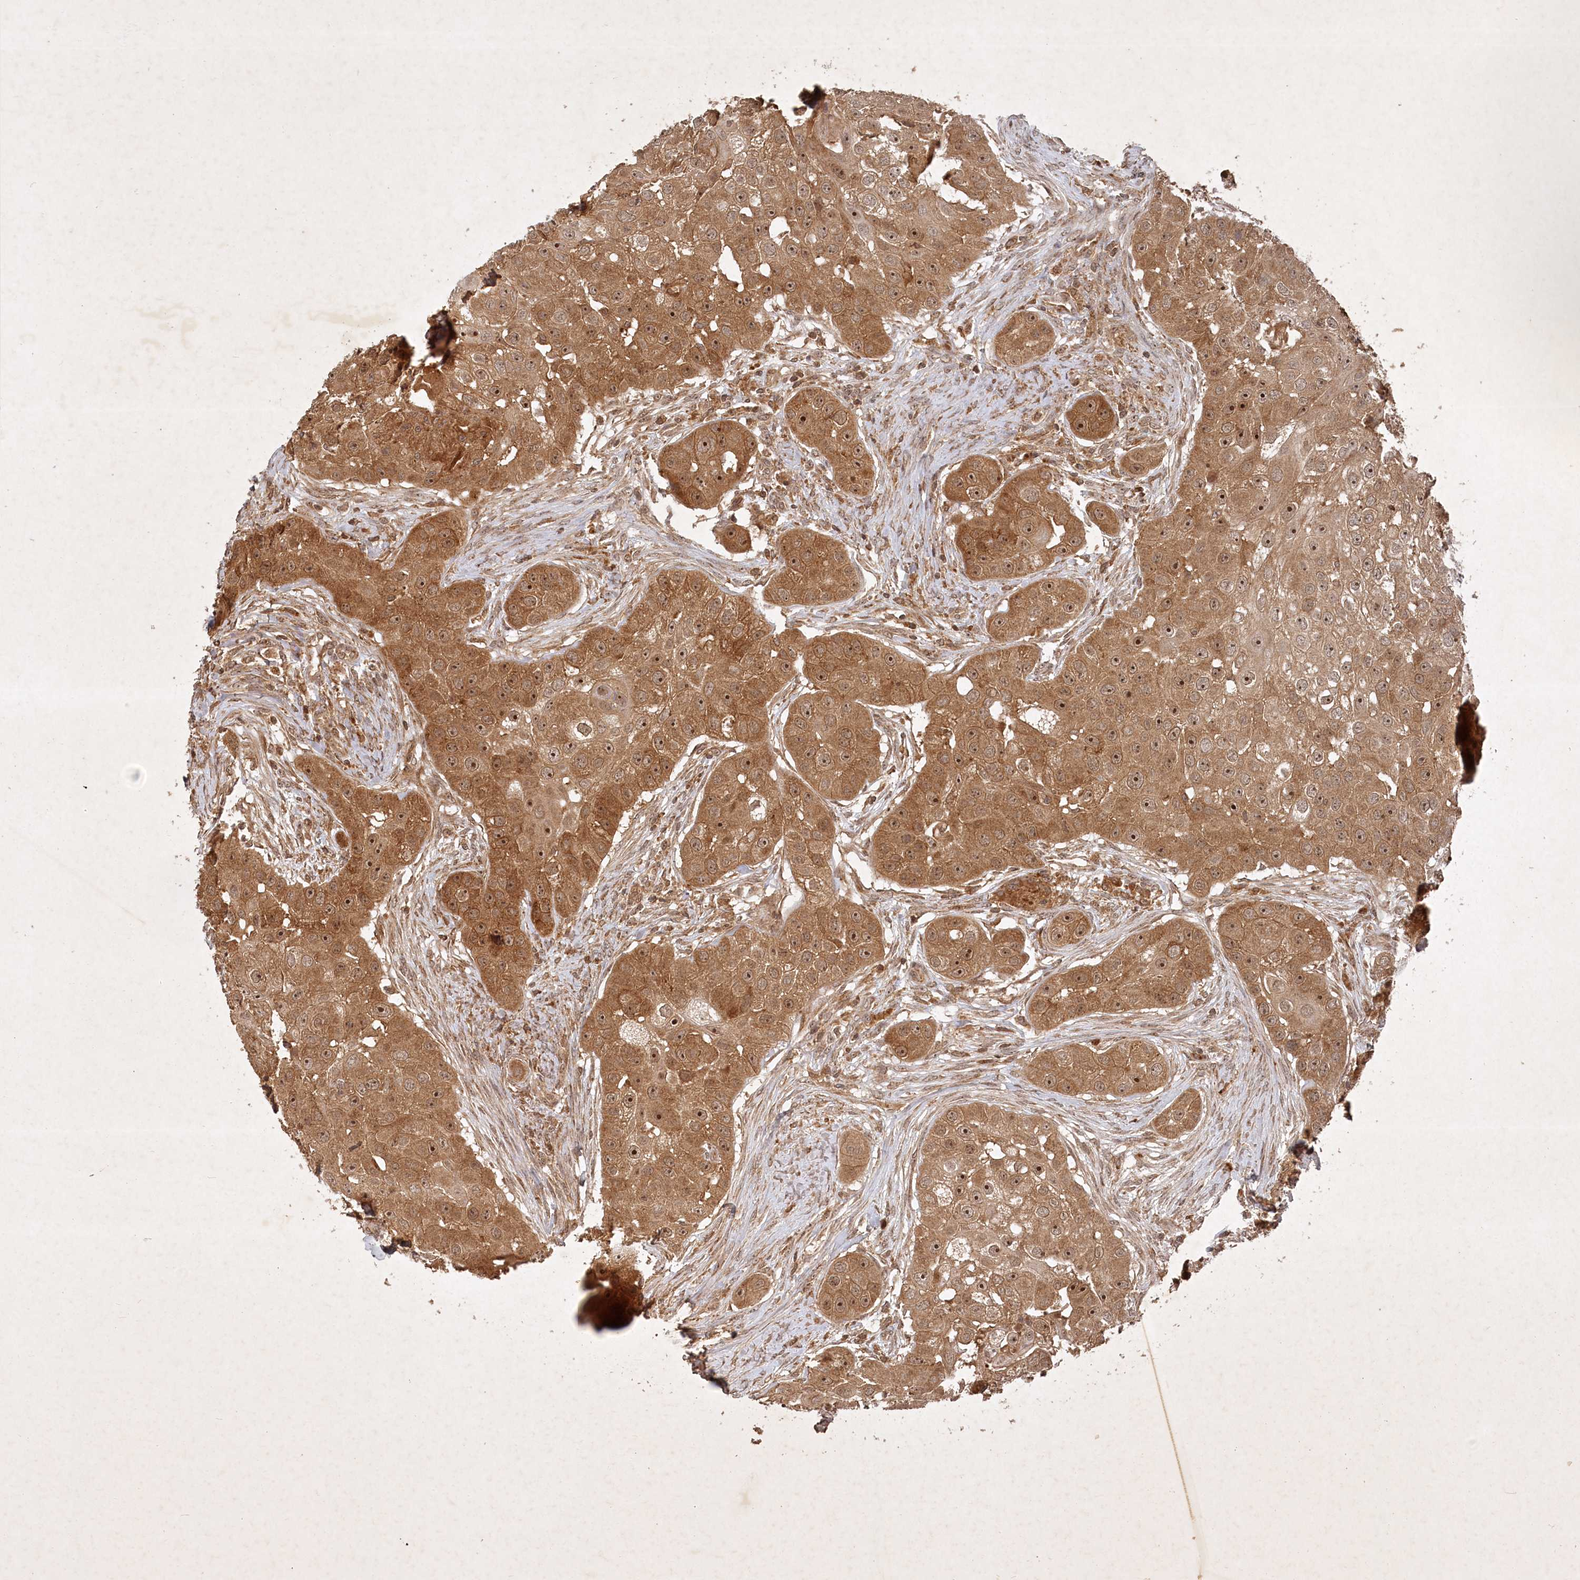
{"staining": {"intensity": "moderate", "quantity": ">75%", "location": "cytoplasmic/membranous,nuclear"}, "tissue": "head and neck cancer", "cell_type": "Tumor cells", "image_type": "cancer", "snomed": [{"axis": "morphology", "description": "Normal tissue, NOS"}, {"axis": "morphology", "description": "Squamous cell carcinoma, NOS"}, {"axis": "topography", "description": "Skeletal muscle"}, {"axis": "topography", "description": "Head-Neck"}], "caption": "Head and neck cancer stained with a brown dye displays moderate cytoplasmic/membranous and nuclear positive positivity in about >75% of tumor cells.", "gene": "UNC93A", "patient": {"sex": "male", "age": 51}}